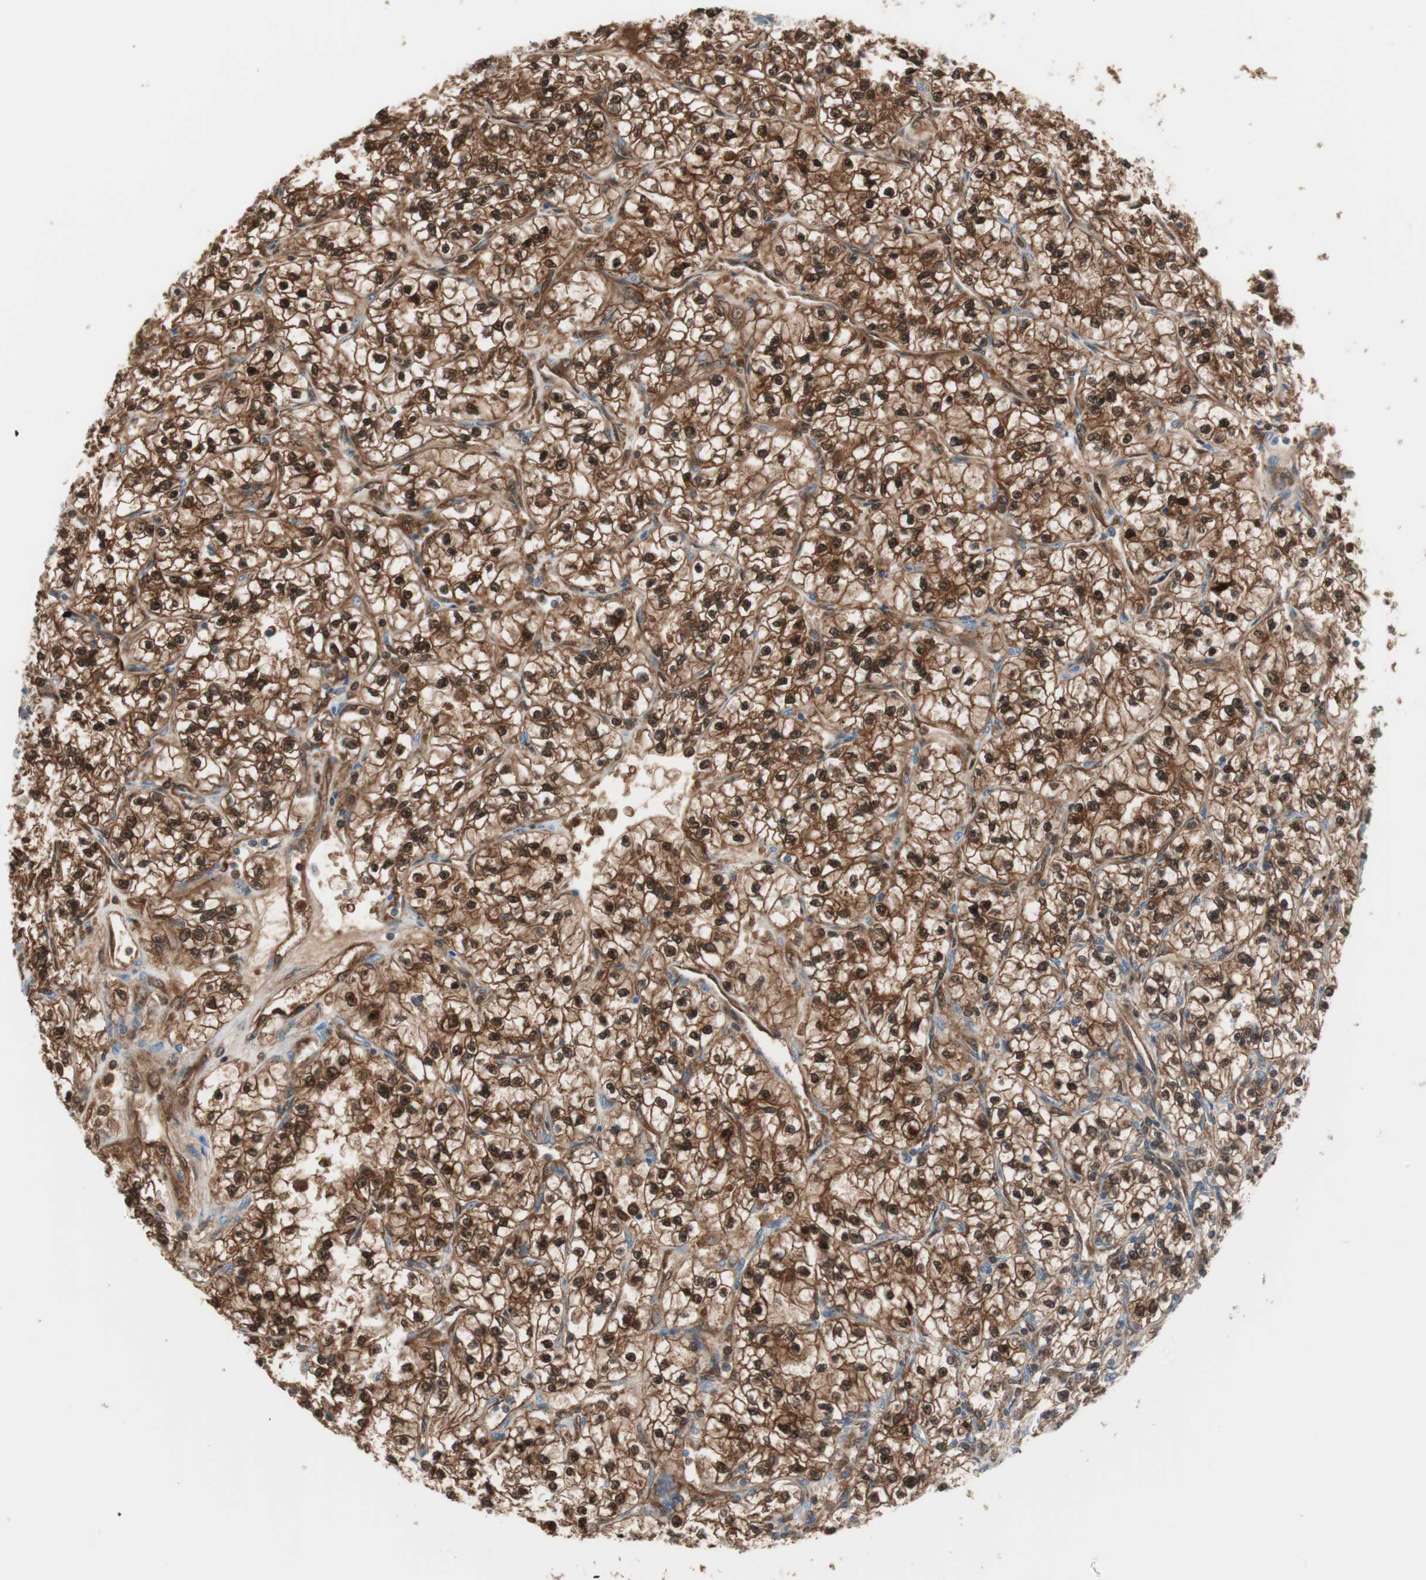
{"staining": {"intensity": "strong", "quantity": ">75%", "location": "cytoplasmic/membranous,nuclear"}, "tissue": "renal cancer", "cell_type": "Tumor cells", "image_type": "cancer", "snomed": [{"axis": "morphology", "description": "Adenocarcinoma, NOS"}, {"axis": "topography", "description": "Kidney"}], "caption": "High-magnification brightfield microscopy of renal cancer stained with DAB (3,3'-diaminobenzidine) (brown) and counterstained with hematoxylin (blue). tumor cells exhibit strong cytoplasmic/membranous and nuclear positivity is present in about>75% of cells. (brown staining indicates protein expression, while blue staining denotes nuclei).", "gene": "KHK", "patient": {"sex": "female", "age": 57}}